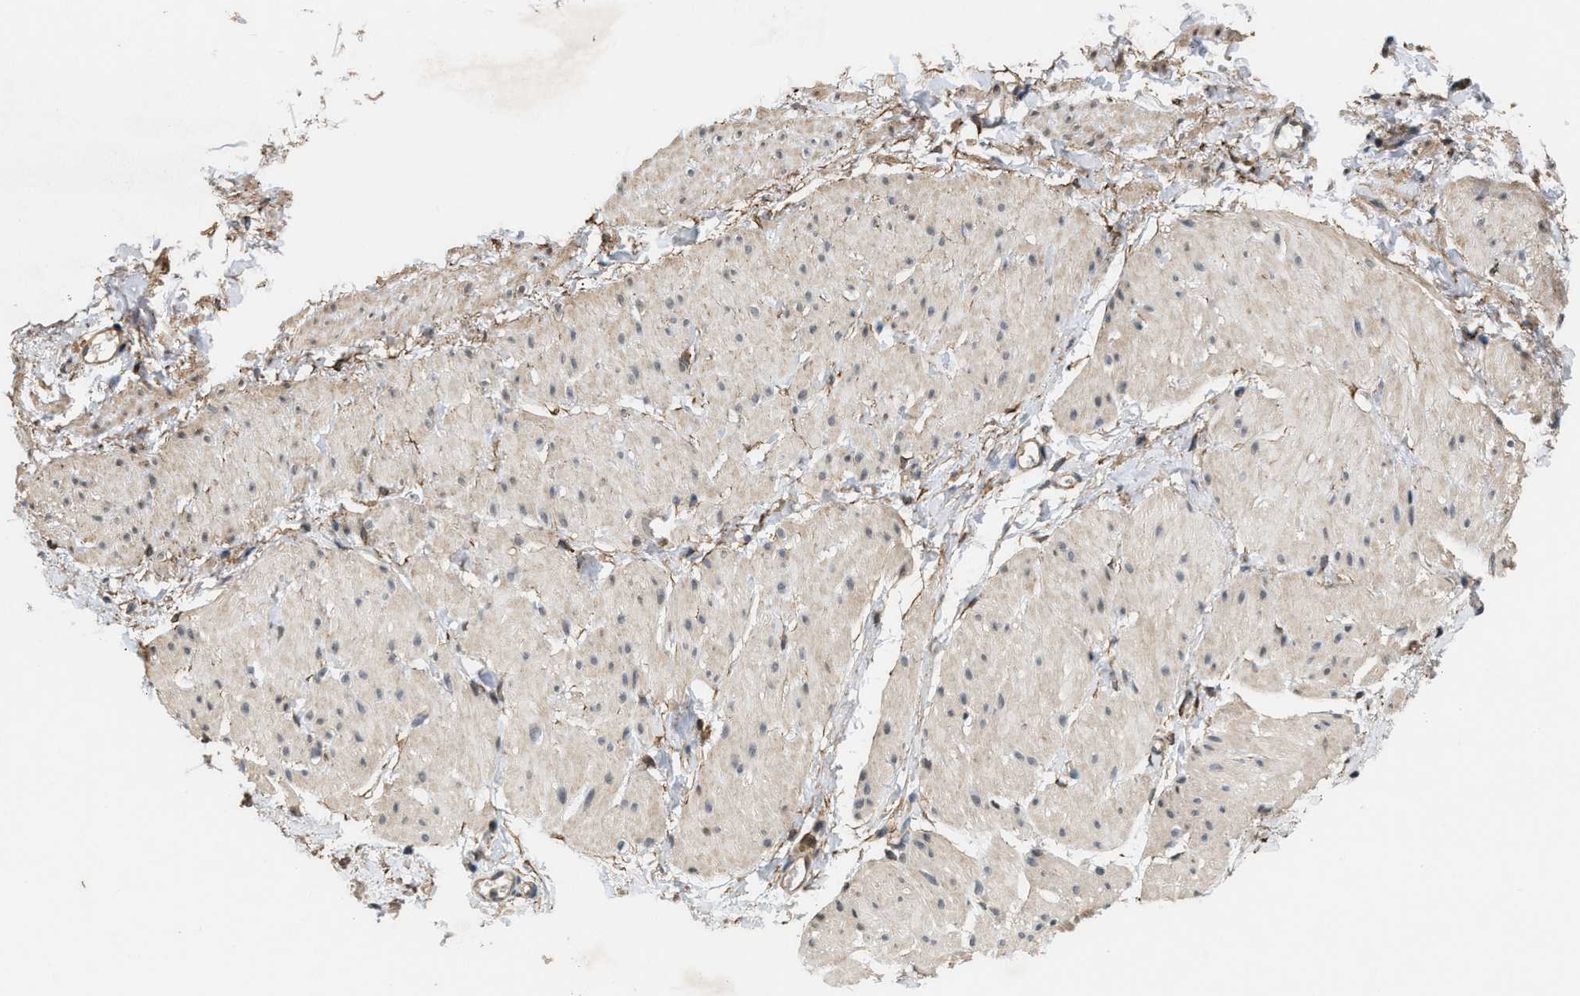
{"staining": {"intensity": "weak", "quantity": ">75%", "location": "cytoplasmic/membranous"}, "tissue": "smooth muscle", "cell_type": "Smooth muscle cells", "image_type": "normal", "snomed": [{"axis": "morphology", "description": "Normal tissue, NOS"}, {"axis": "topography", "description": "Smooth muscle"}], "caption": "This is an image of immunohistochemistry staining of normal smooth muscle, which shows weak positivity in the cytoplasmic/membranous of smooth muscle cells.", "gene": "MFSD6", "patient": {"sex": "male", "age": 16}}